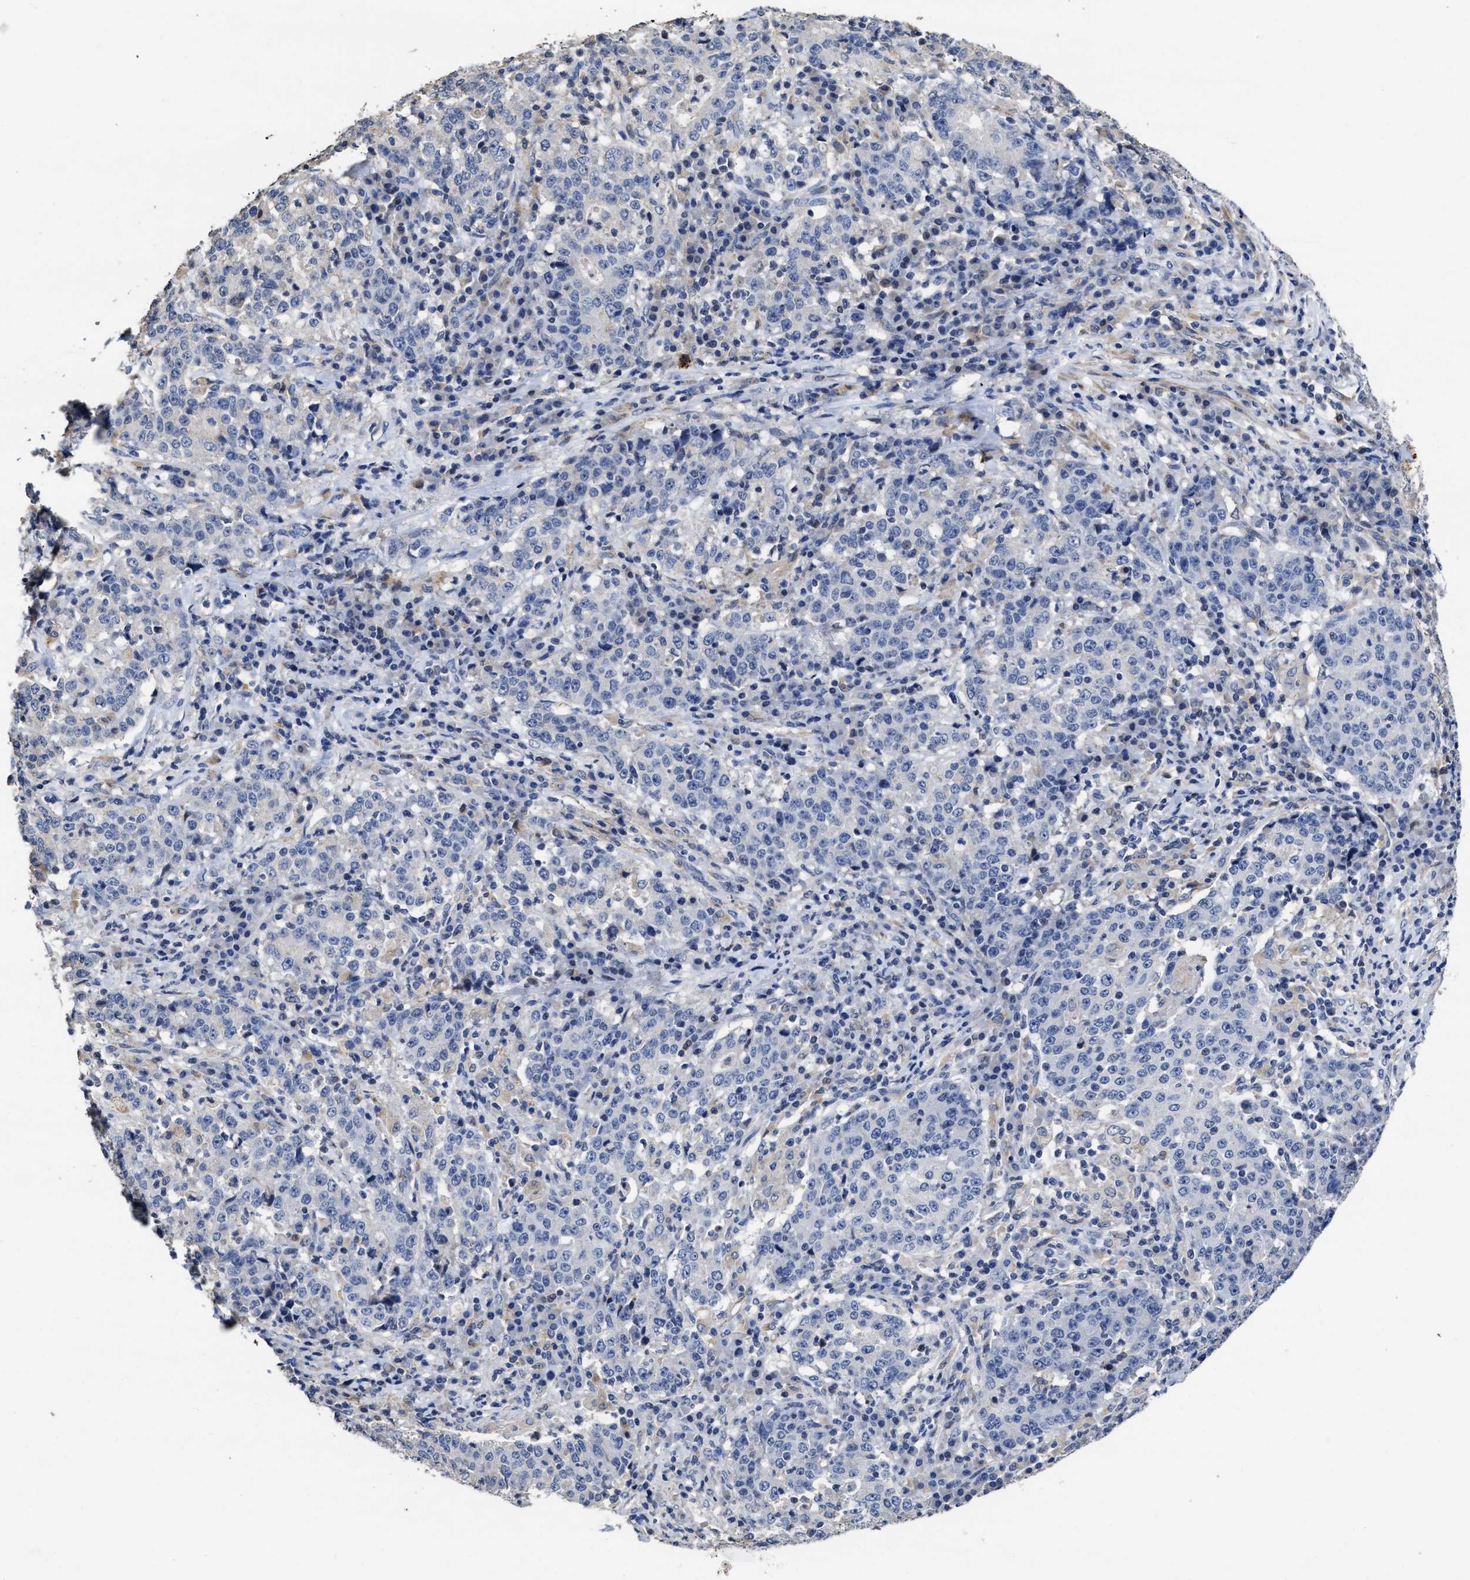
{"staining": {"intensity": "negative", "quantity": "none", "location": "none"}, "tissue": "stomach cancer", "cell_type": "Tumor cells", "image_type": "cancer", "snomed": [{"axis": "morphology", "description": "Adenocarcinoma, NOS"}, {"axis": "topography", "description": "Stomach"}], "caption": "This histopathology image is of stomach cancer stained with immunohistochemistry (IHC) to label a protein in brown with the nuclei are counter-stained blue. There is no positivity in tumor cells.", "gene": "ZFAT", "patient": {"sex": "male", "age": 59}}